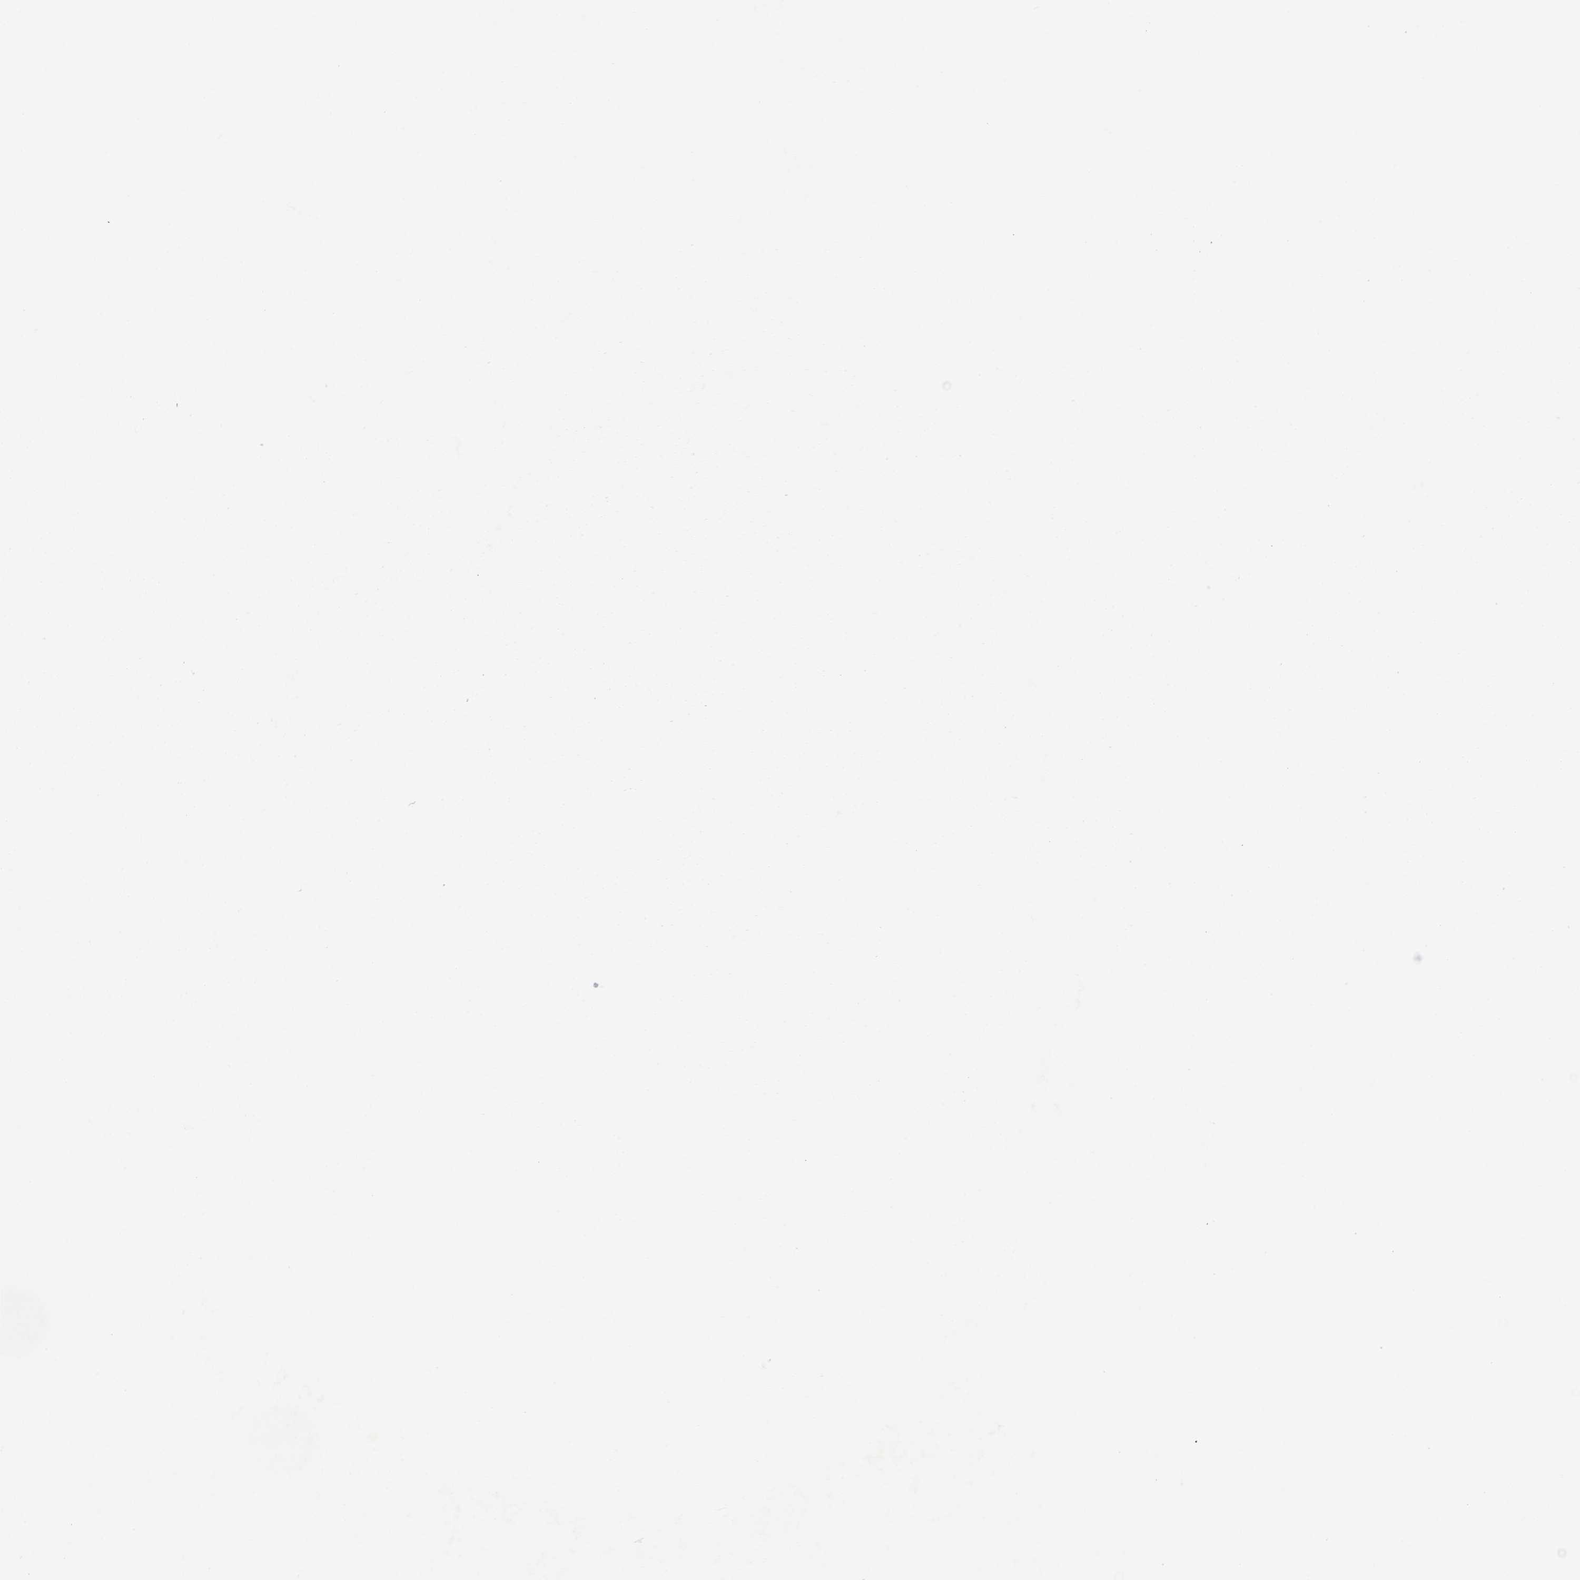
{"staining": {"intensity": "weak", "quantity": "25%-75%", "location": "cytoplasmic/membranous"}, "tissue": "glioma", "cell_type": "Tumor cells", "image_type": "cancer", "snomed": [{"axis": "morphology", "description": "Glioma, malignant, High grade"}, {"axis": "topography", "description": "Cerebral cortex"}], "caption": "Weak cytoplasmic/membranous staining for a protein is identified in about 25%-75% of tumor cells of glioma using IHC.", "gene": "TXLNA", "patient": {"sex": "male", "age": 79}}